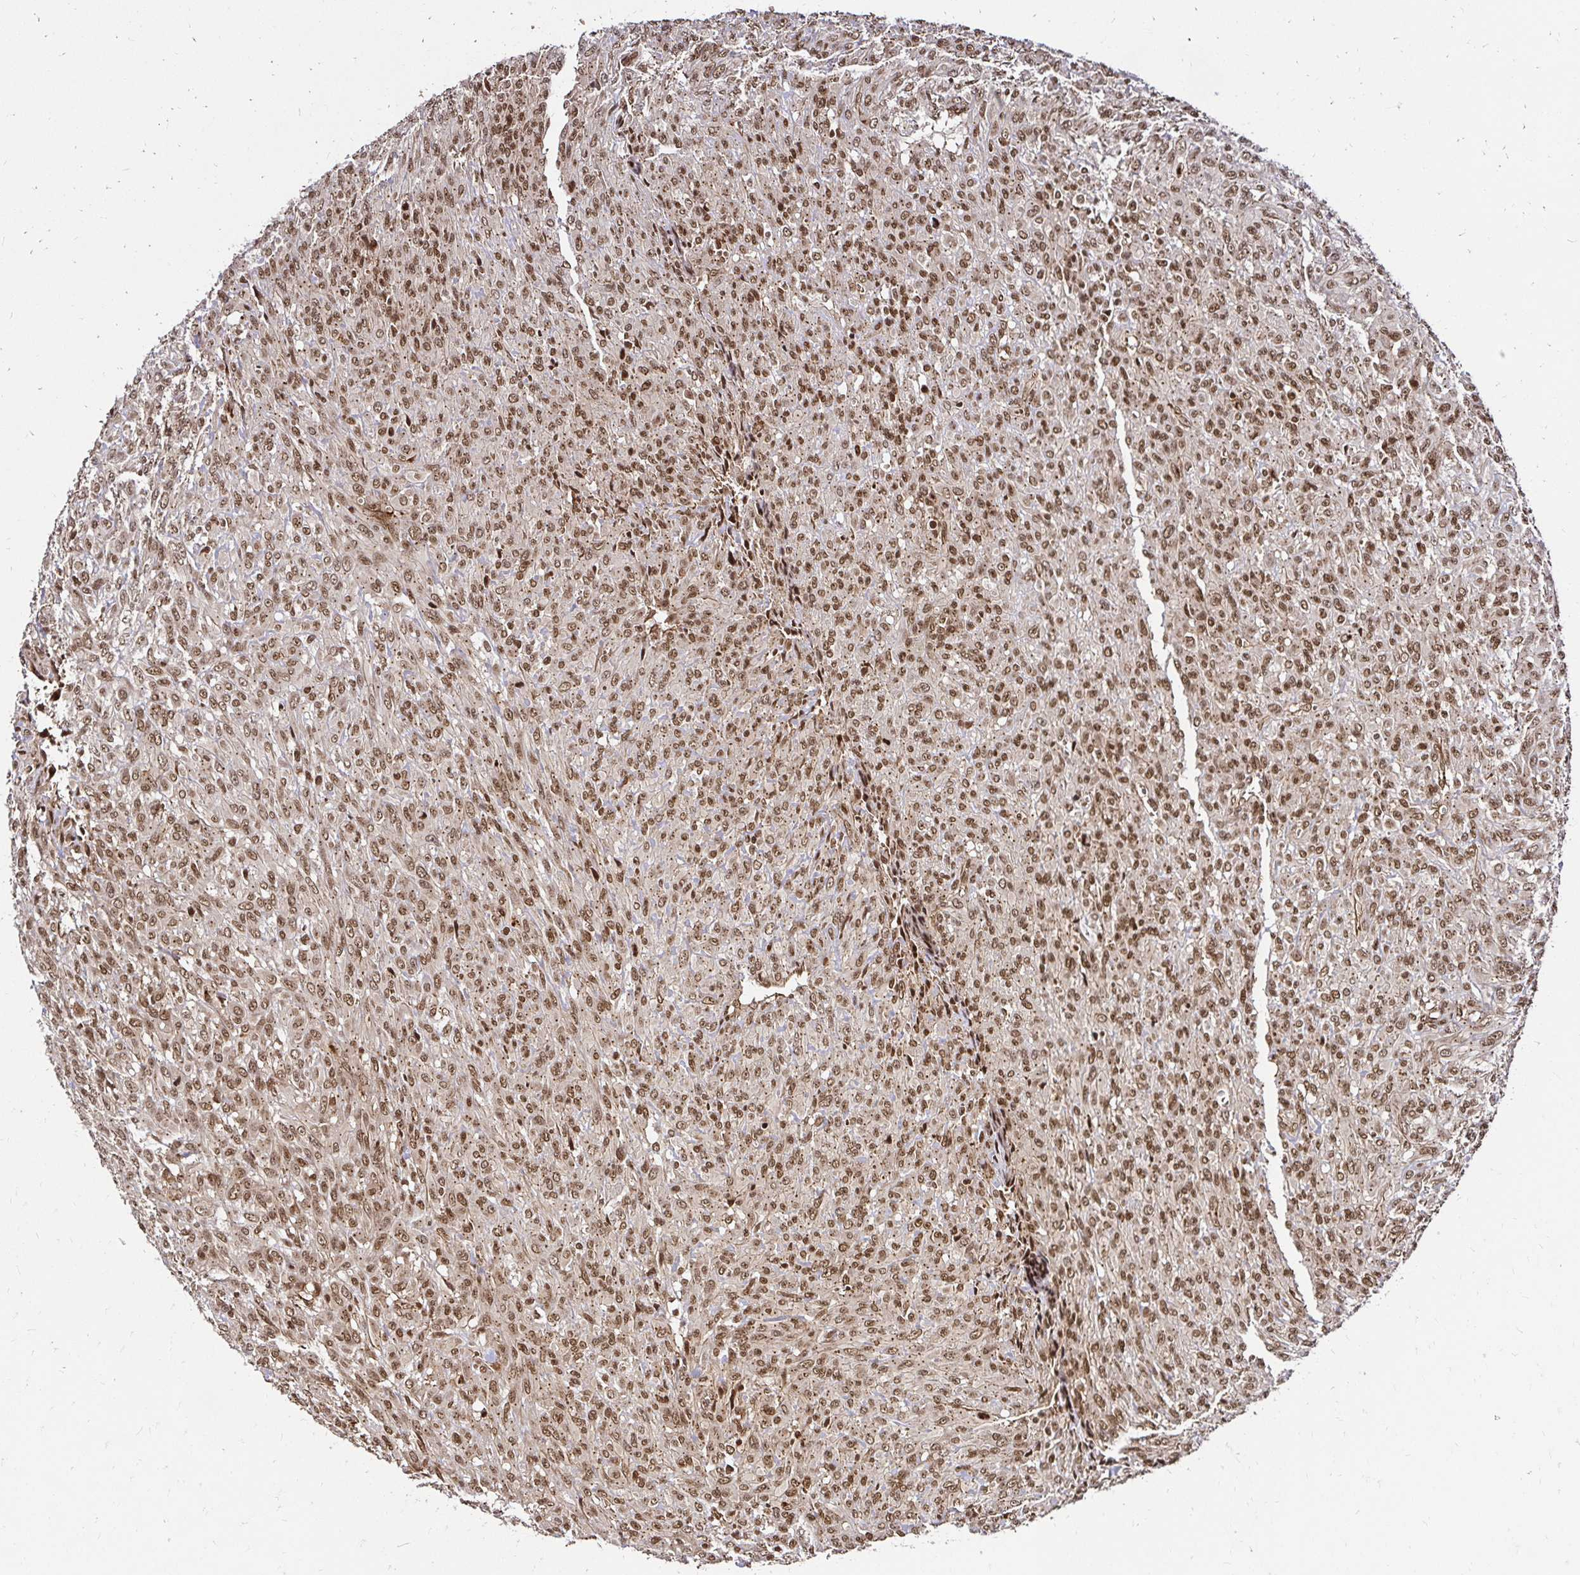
{"staining": {"intensity": "moderate", "quantity": ">75%", "location": "cytoplasmic/membranous,nuclear"}, "tissue": "renal cancer", "cell_type": "Tumor cells", "image_type": "cancer", "snomed": [{"axis": "morphology", "description": "Adenocarcinoma, NOS"}, {"axis": "topography", "description": "Kidney"}], "caption": "Tumor cells reveal moderate cytoplasmic/membranous and nuclear staining in approximately >75% of cells in renal cancer.", "gene": "GLYR1", "patient": {"sex": "male", "age": 58}}